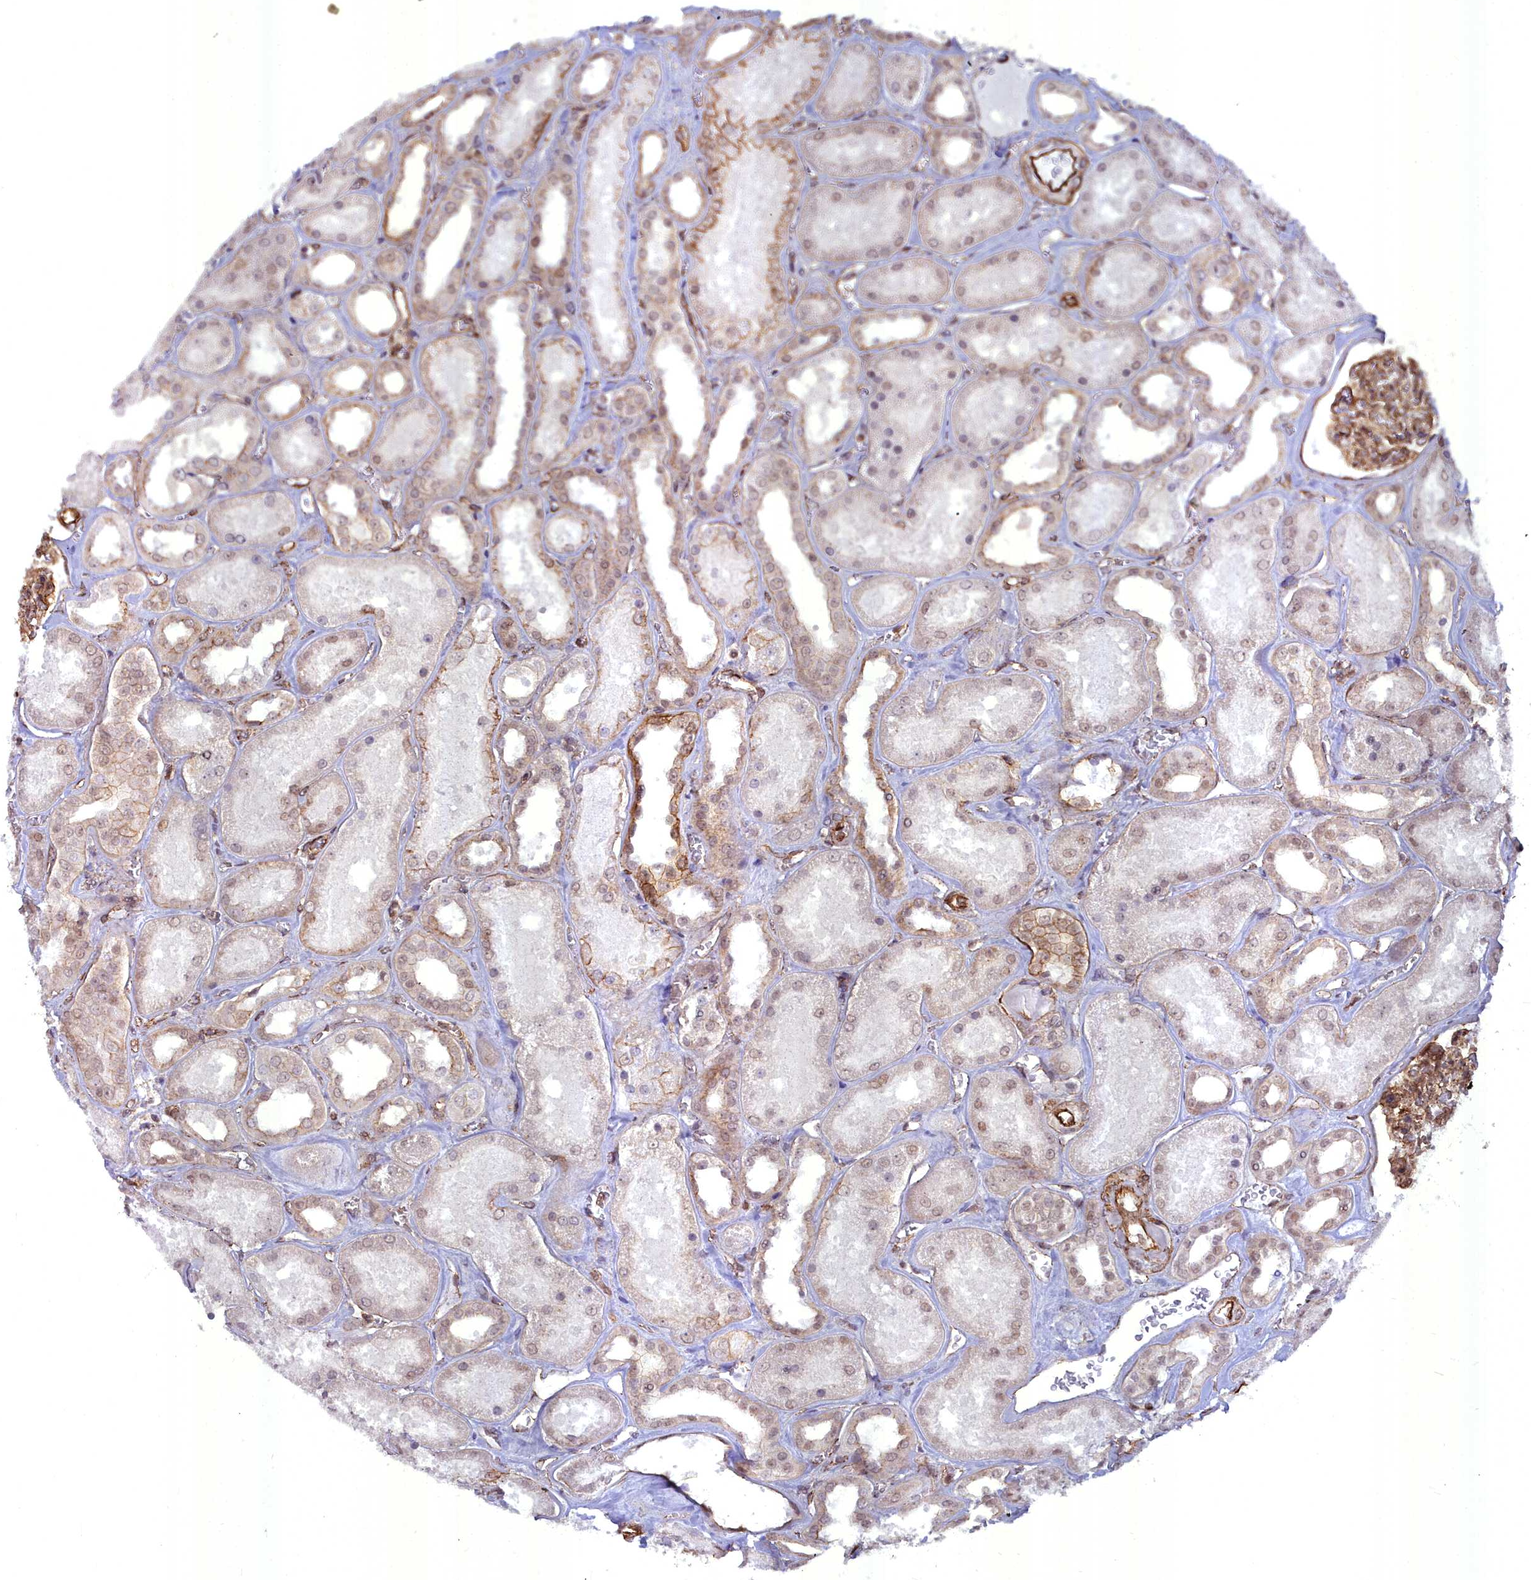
{"staining": {"intensity": "moderate", "quantity": ">75%", "location": "cytoplasmic/membranous,nuclear"}, "tissue": "kidney", "cell_type": "Cells in glomeruli", "image_type": "normal", "snomed": [{"axis": "morphology", "description": "Normal tissue, NOS"}, {"axis": "morphology", "description": "Adenocarcinoma, NOS"}, {"axis": "topography", "description": "Kidney"}], "caption": "Immunohistochemical staining of benign kidney demonstrates >75% levels of moderate cytoplasmic/membranous,nuclear protein expression in approximately >75% of cells in glomeruli. The protein of interest is stained brown, and the nuclei are stained in blue (DAB (3,3'-diaminobenzidine) IHC with brightfield microscopy, high magnification).", "gene": "YJU2", "patient": {"sex": "female", "age": 68}}